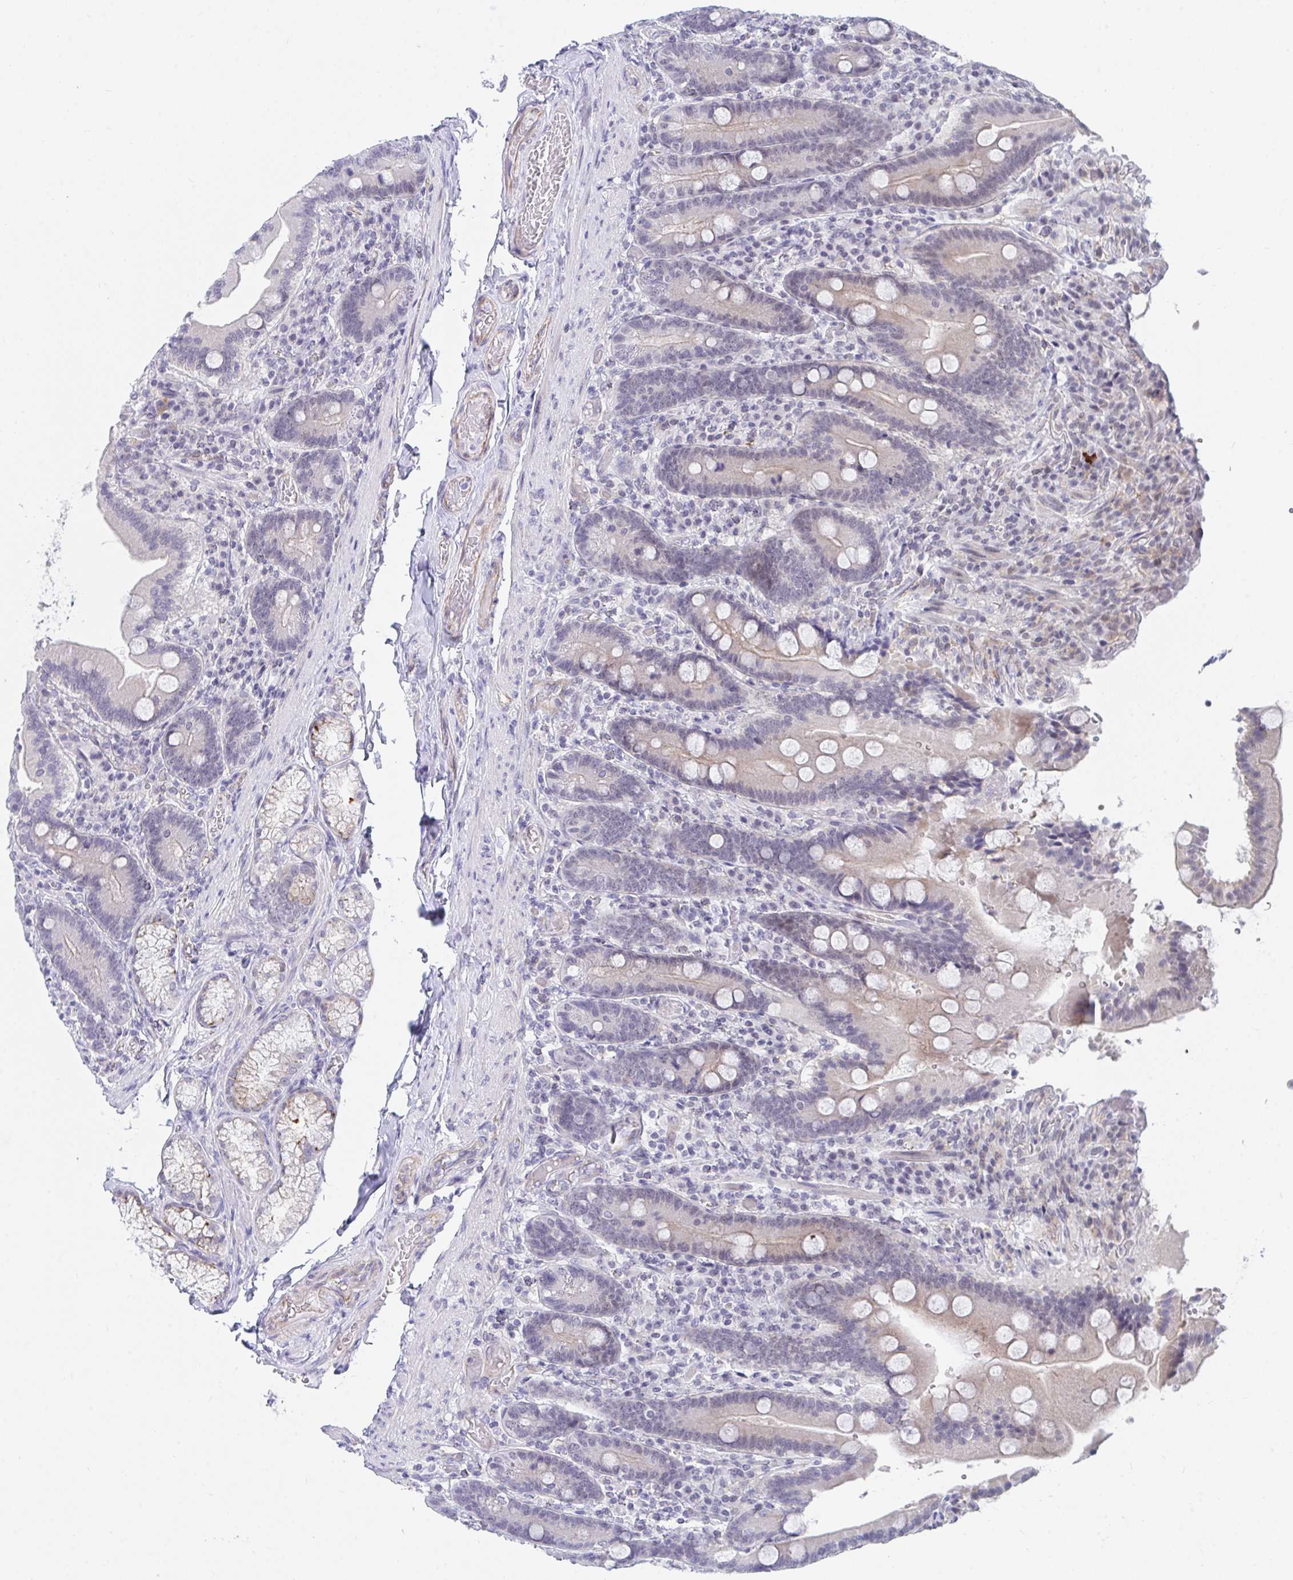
{"staining": {"intensity": "weak", "quantity": "<25%", "location": "cytoplasmic/membranous,nuclear"}, "tissue": "duodenum", "cell_type": "Glandular cells", "image_type": "normal", "snomed": [{"axis": "morphology", "description": "Normal tissue, NOS"}, {"axis": "topography", "description": "Duodenum"}], "caption": "High magnification brightfield microscopy of benign duodenum stained with DAB (3,3'-diaminobenzidine) (brown) and counterstained with hematoxylin (blue): glandular cells show no significant positivity. (DAB (3,3'-diaminobenzidine) IHC, high magnification).", "gene": "DAOA", "patient": {"sex": "female", "age": 62}}